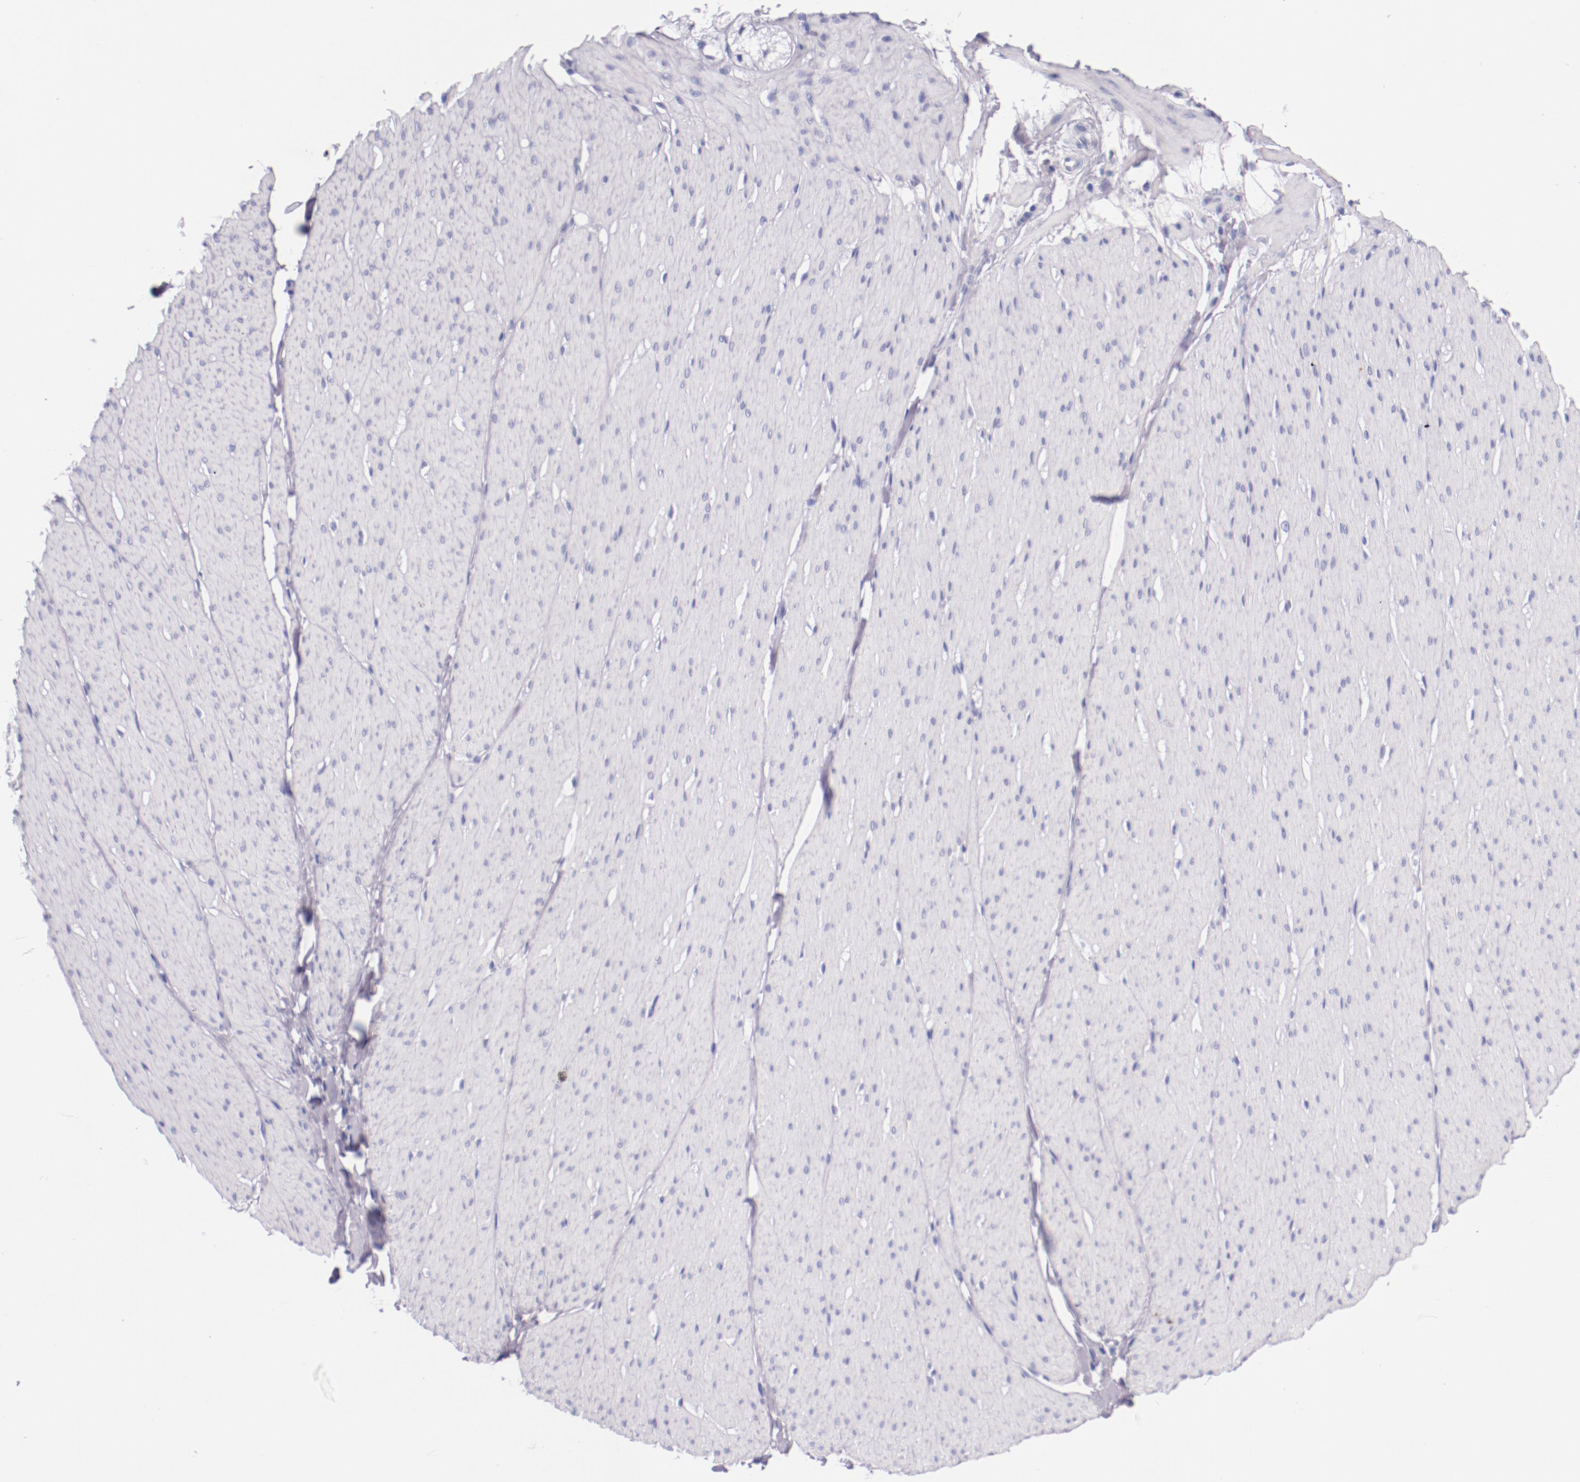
{"staining": {"intensity": "negative", "quantity": "none", "location": "none"}, "tissue": "smooth muscle", "cell_type": "Smooth muscle cells", "image_type": "normal", "snomed": [{"axis": "morphology", "description": "Normal tissue, NOS"}, {"axis": "topography", "description": "Smooth muscle"}, {"axis": "topography", "description": "Colon"}], "caption": "Protein analysis of benign smooth muscle shows no significant expression in smooth muscle cells. (DAB immunohistochemistry, high magnification).", "gene": "IRF4", "patient": {"sex": "male", "age": 67}}